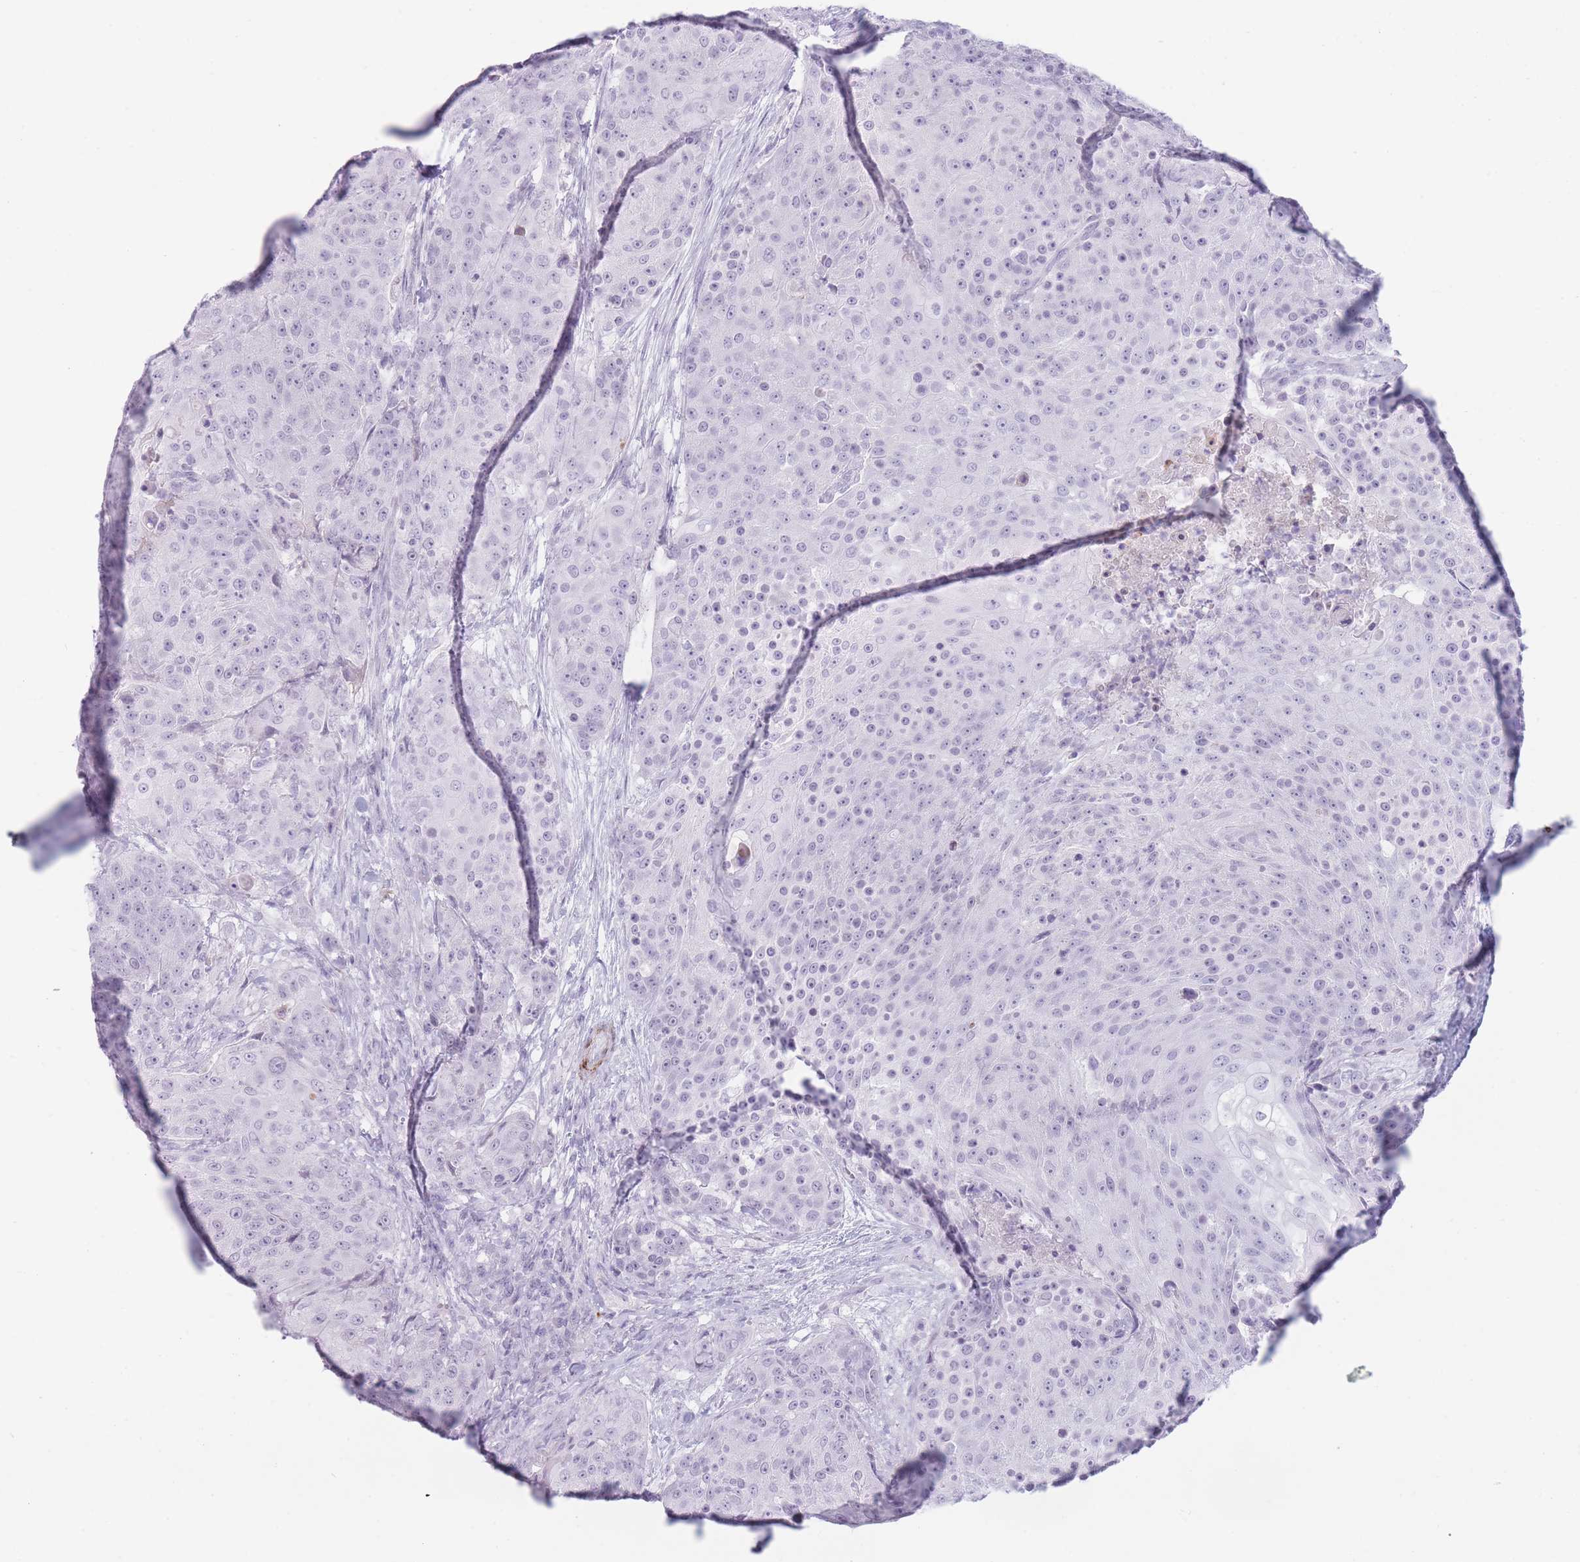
{"staining": {"intensity": "negative", "quantity": "none", "location": "none"}, "tissue": "urothelial cancer", "cell_type": "Tumor cells", "image_type": "cancer", "snomed": [{"axis": "morphology", "description": "Urothelial carcinoma, High grade"}, {"axis": "topography", "description": "Urinary bladder"}], "caption": "DAB (3,3'-diaminobenzidine) immunohistochemical staining of human urothelial cancer exhibits no significant expression in tumor cells. (DAB (3,3'-diaminobenzidine) immunohistochemistry (IHC) with hematoxylin counter stain).", "gene": "IFNA6", "patient": {"sex": "female", "age": 63}}